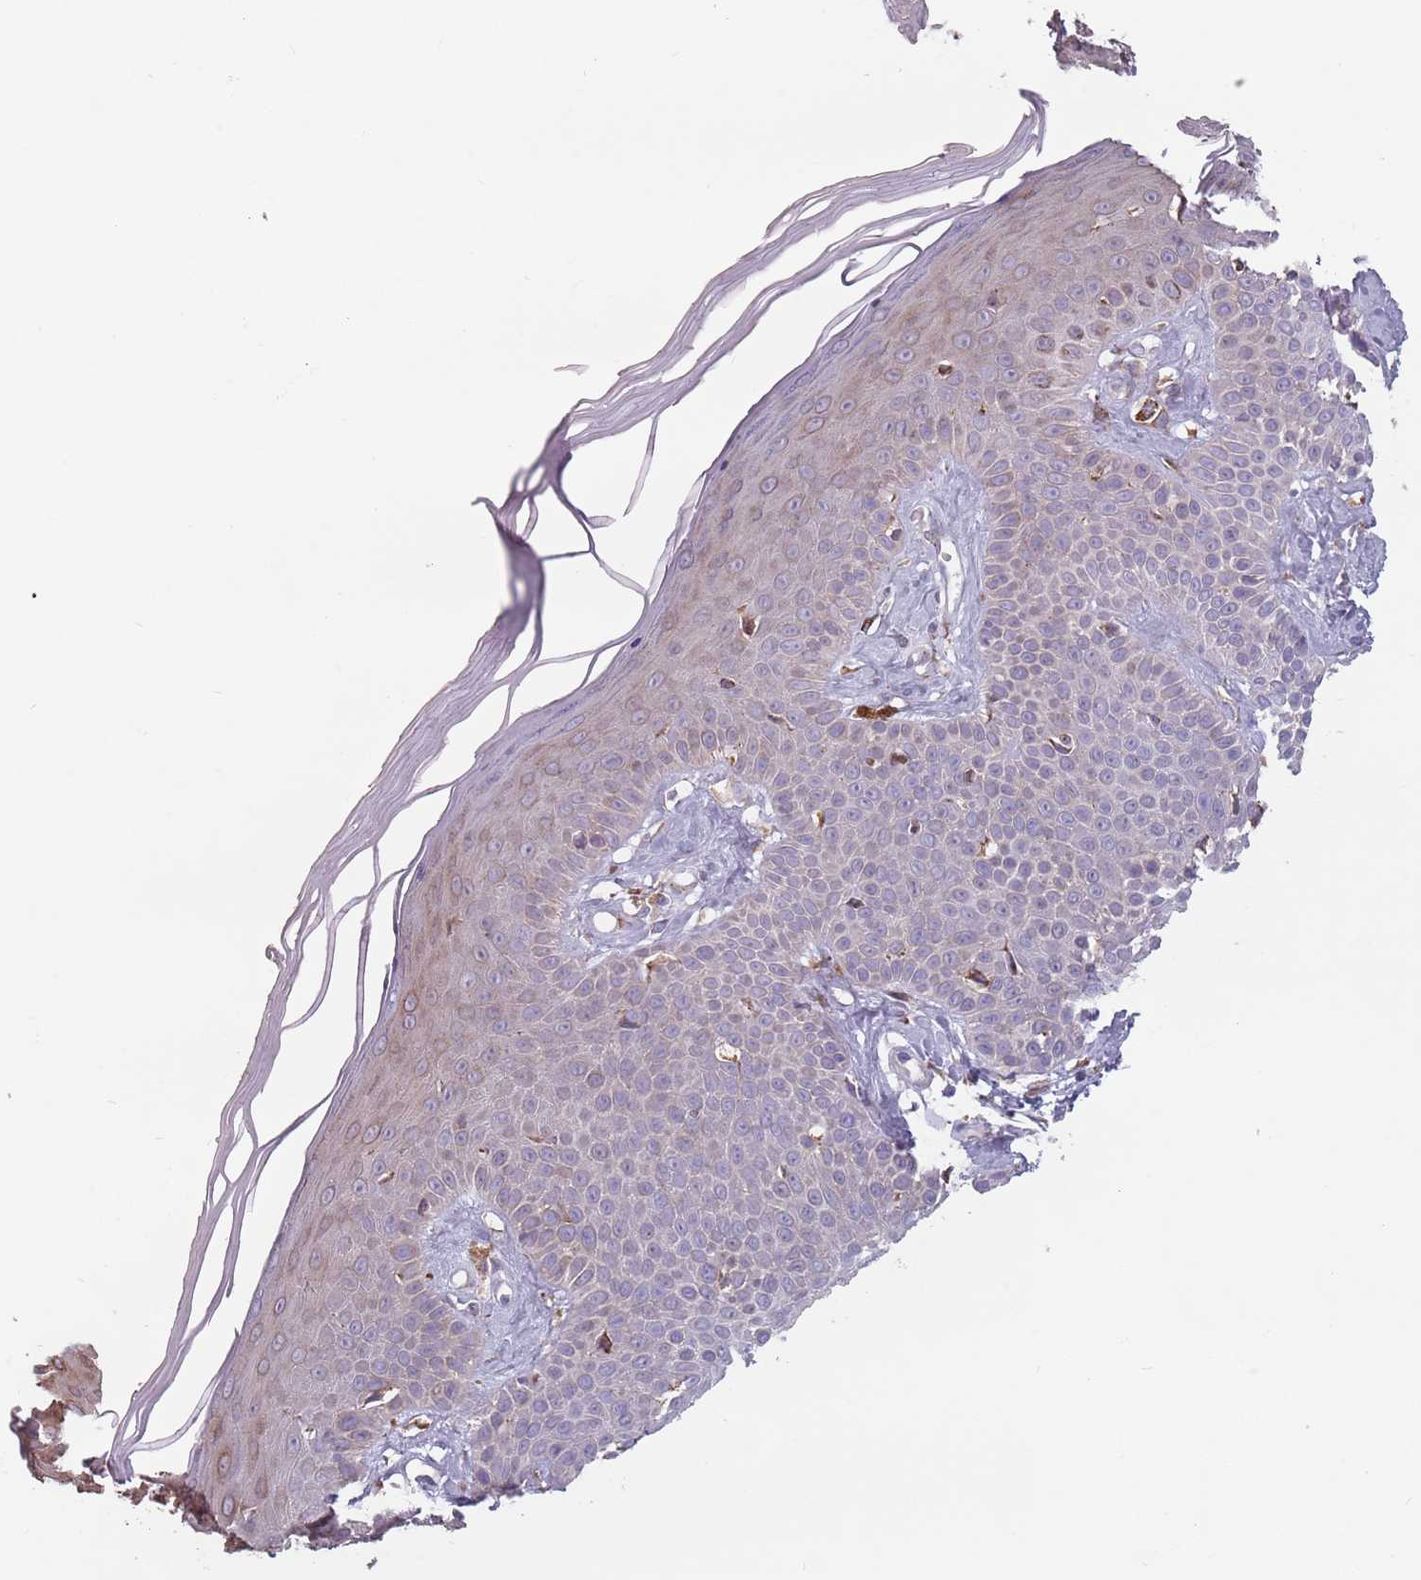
{"staining": {"intensity": "negative", "quantity": "none", "location": "none"}, "tissue": "skin", "cell_type": "Fibroblasts", "image_type": "normal", "snomed": [{"axis": "morphology", "description": "Normal tissue, NOS"}, {"axis": "topography", "description": "Skin"}], "caption": "Immunohistochemical staining of benign human skin shows no significant positivity in fibroblasts.", "gene": "RPS9", "patient": {"sex": "female", "age": 58}}